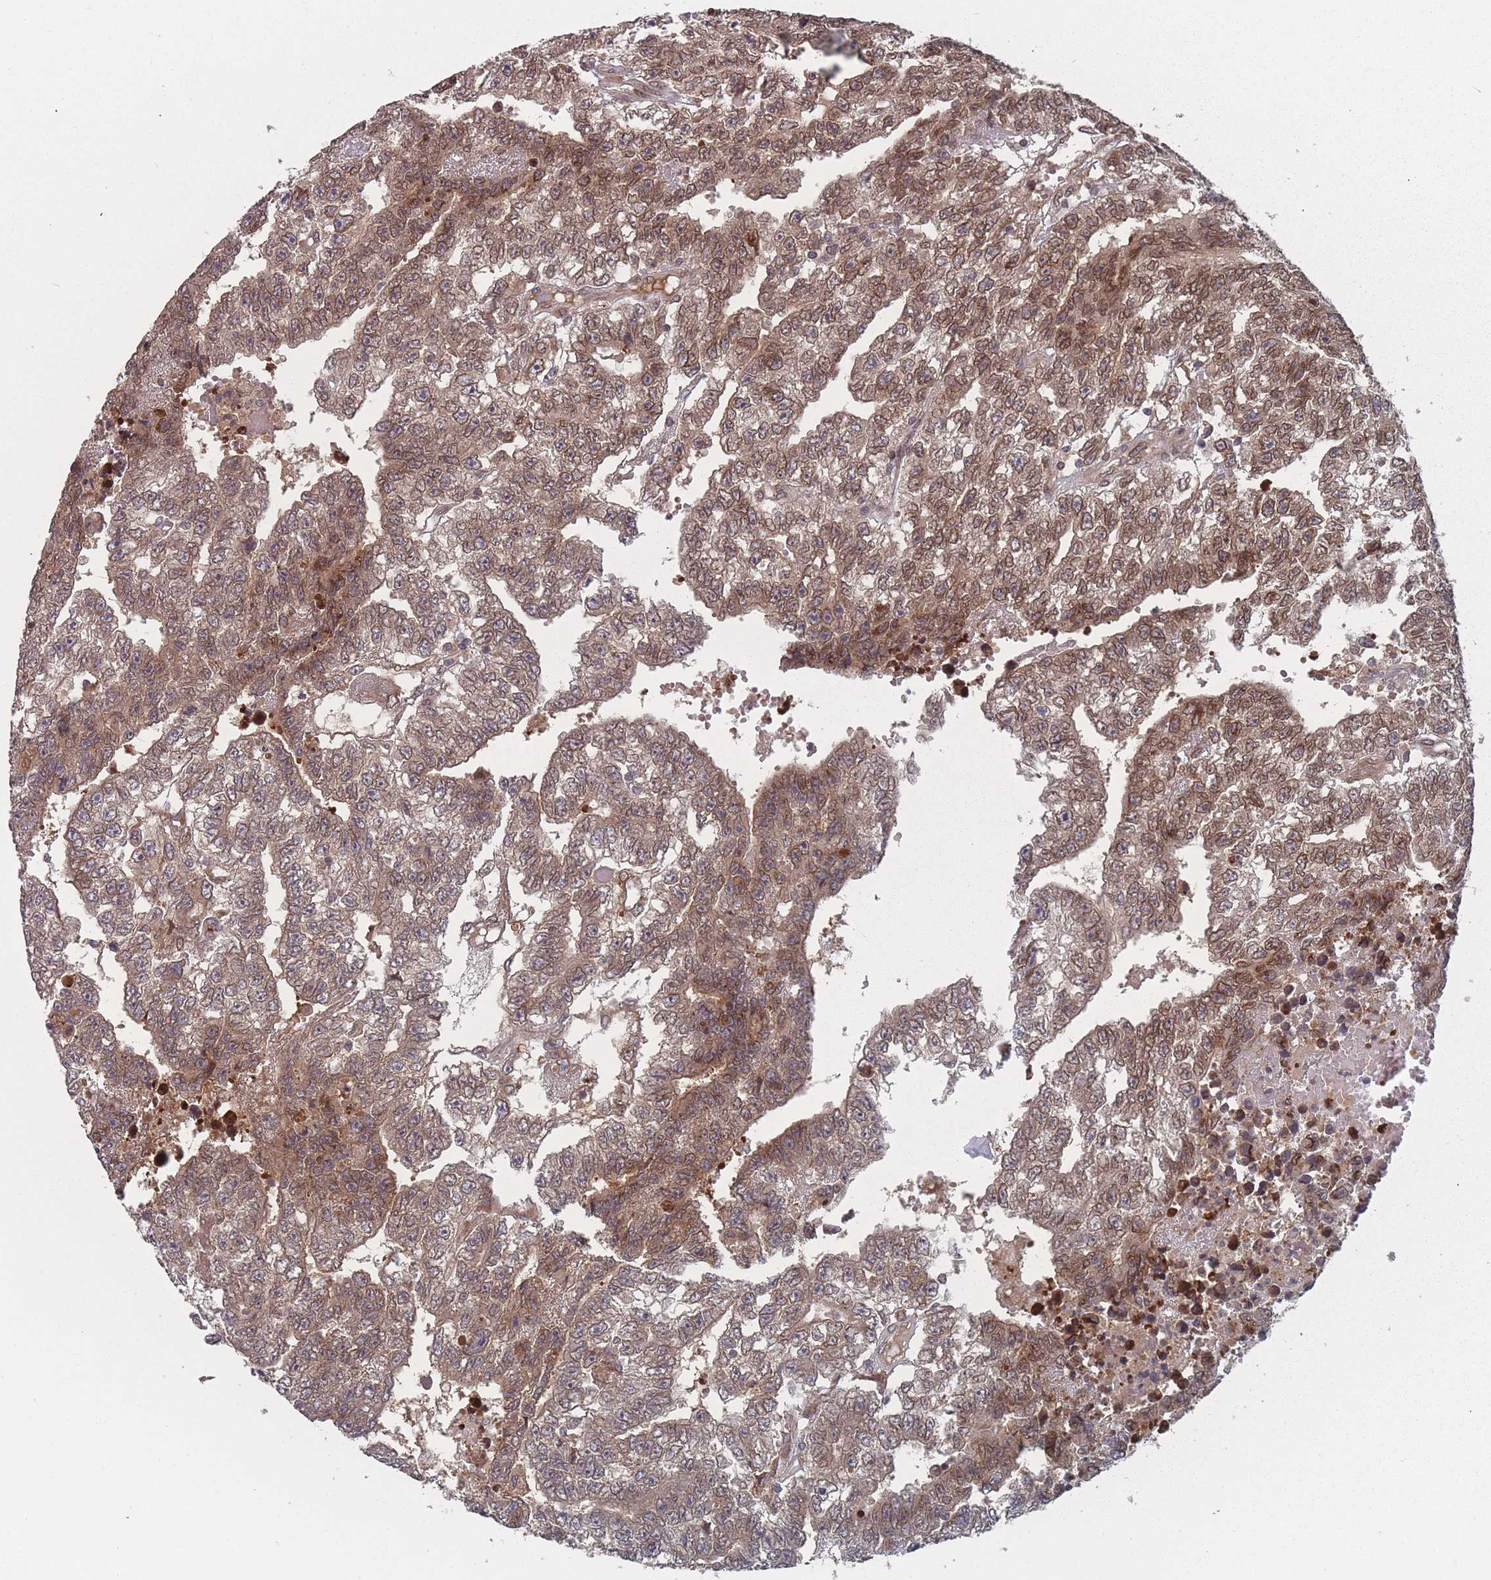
{"staining": {"intensity": "moderate", "quantity": ">75%", "location": "cytoplasmic/membranous,nuclear"}, "tissue": "testis cancer", "cell_type": "Tumor cells", "image_type": "cancer", "snomed": [{"axis": "morphology", "description": "Carcinoma, Embryonal, NOS"}, {"axis": "topography", "description": "Testis"}], "caption": "Testis cancer (embryonal carcinoma) tissue shows moderate cytoplasmic/membranous and nuclear expression in about >75% of tumor cells", "gene": "TBC1D25", "patient": {"sex": "male", "age": 25}}